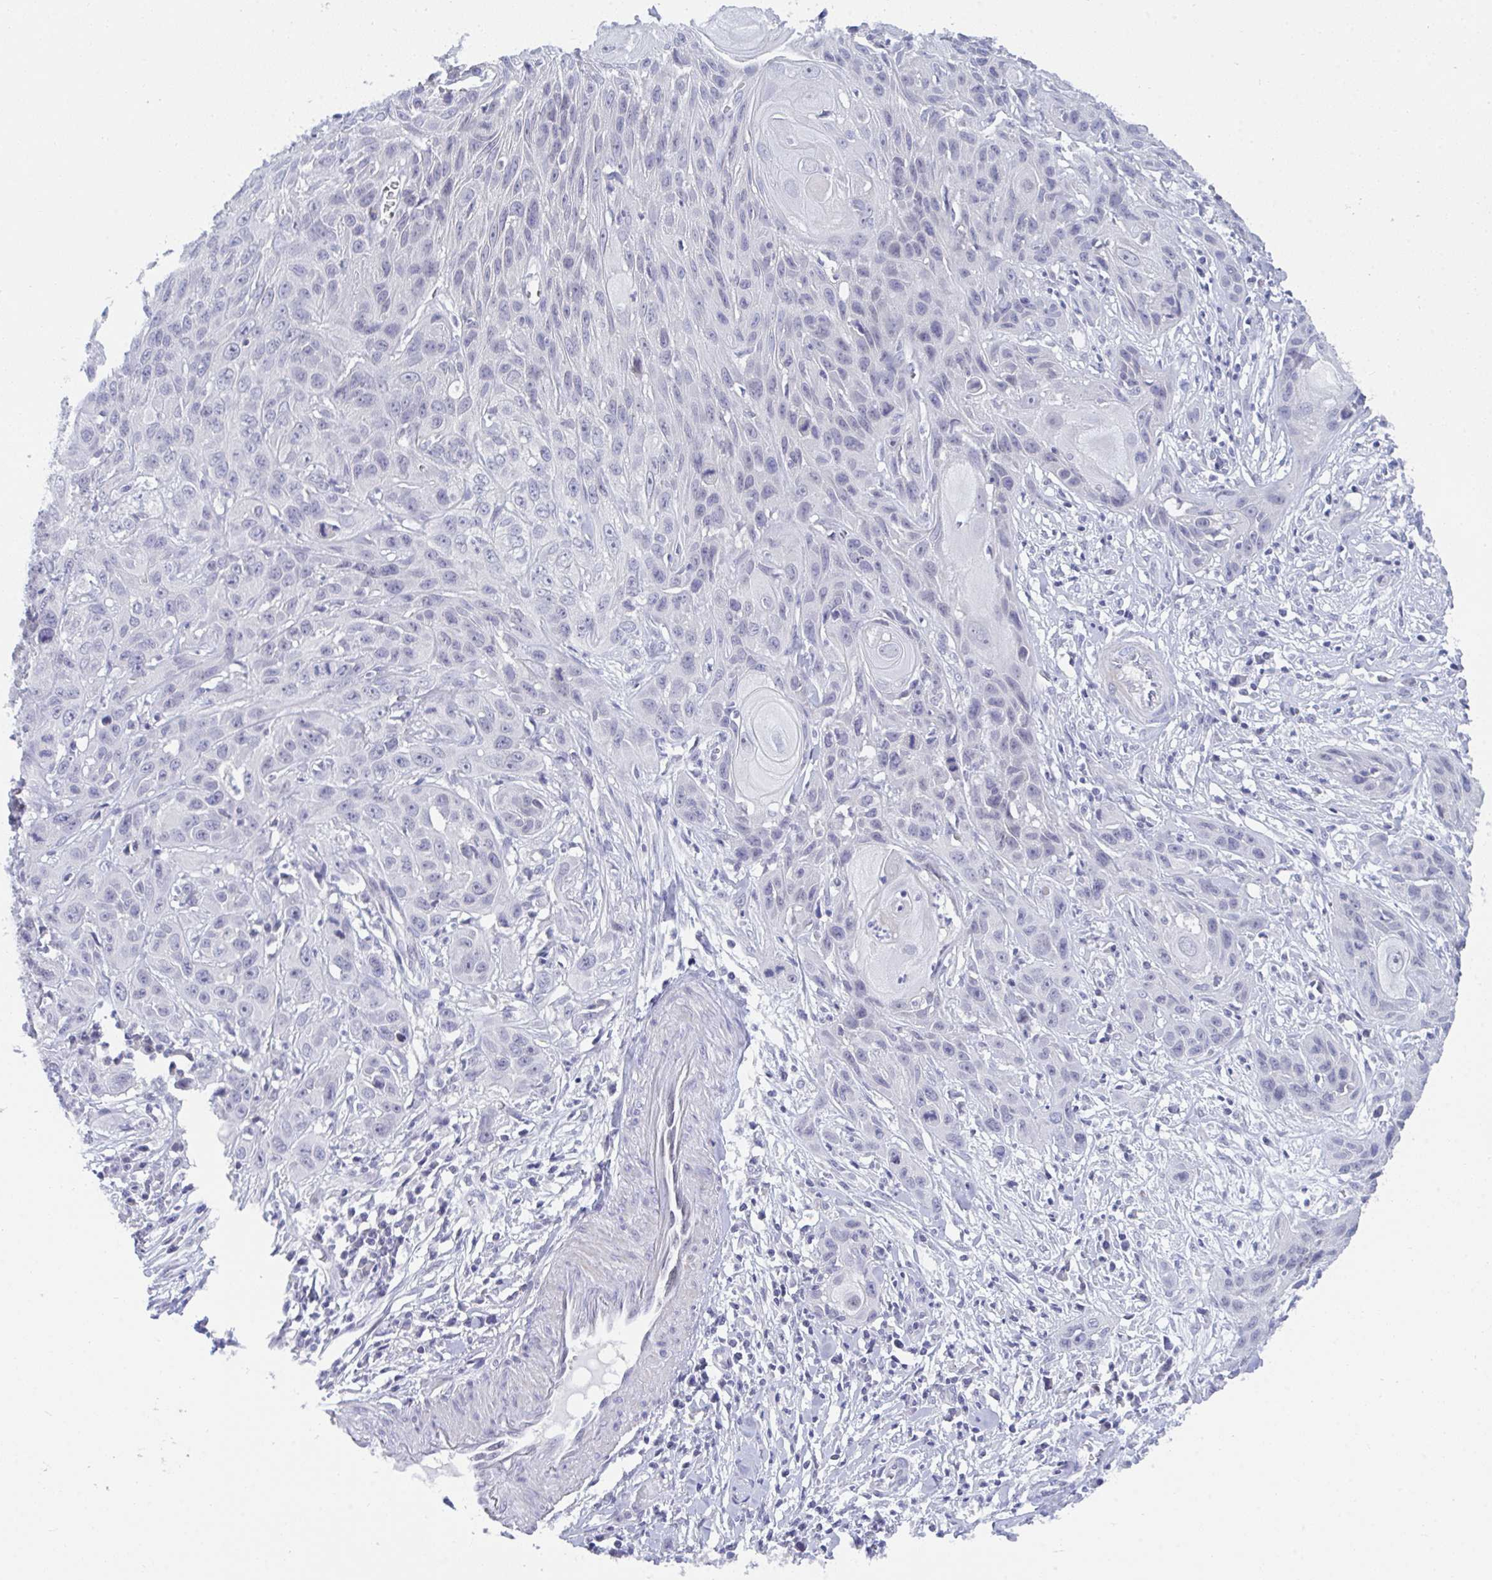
{"staining": {"intensity": "negative", "quantity": "none", "location": "none"}, "tissue": "skin cancer", "cell_type": "Tumor cells", "image_type": "cancer", "snomed": [{"axis": "morphology", "description": "Squamous cell carcinoma, NOS"}, {"axis": "topography", "description": "Skin"}, {"axis": "topography", "description": "Vulva"}], "caption": "A high-resolution micrograph shows IHC staining of skin cancer, which displays no significant expression in tumor cells.", "gene": "BMAL2", "patient": {"sex": "female", "age": 83}}